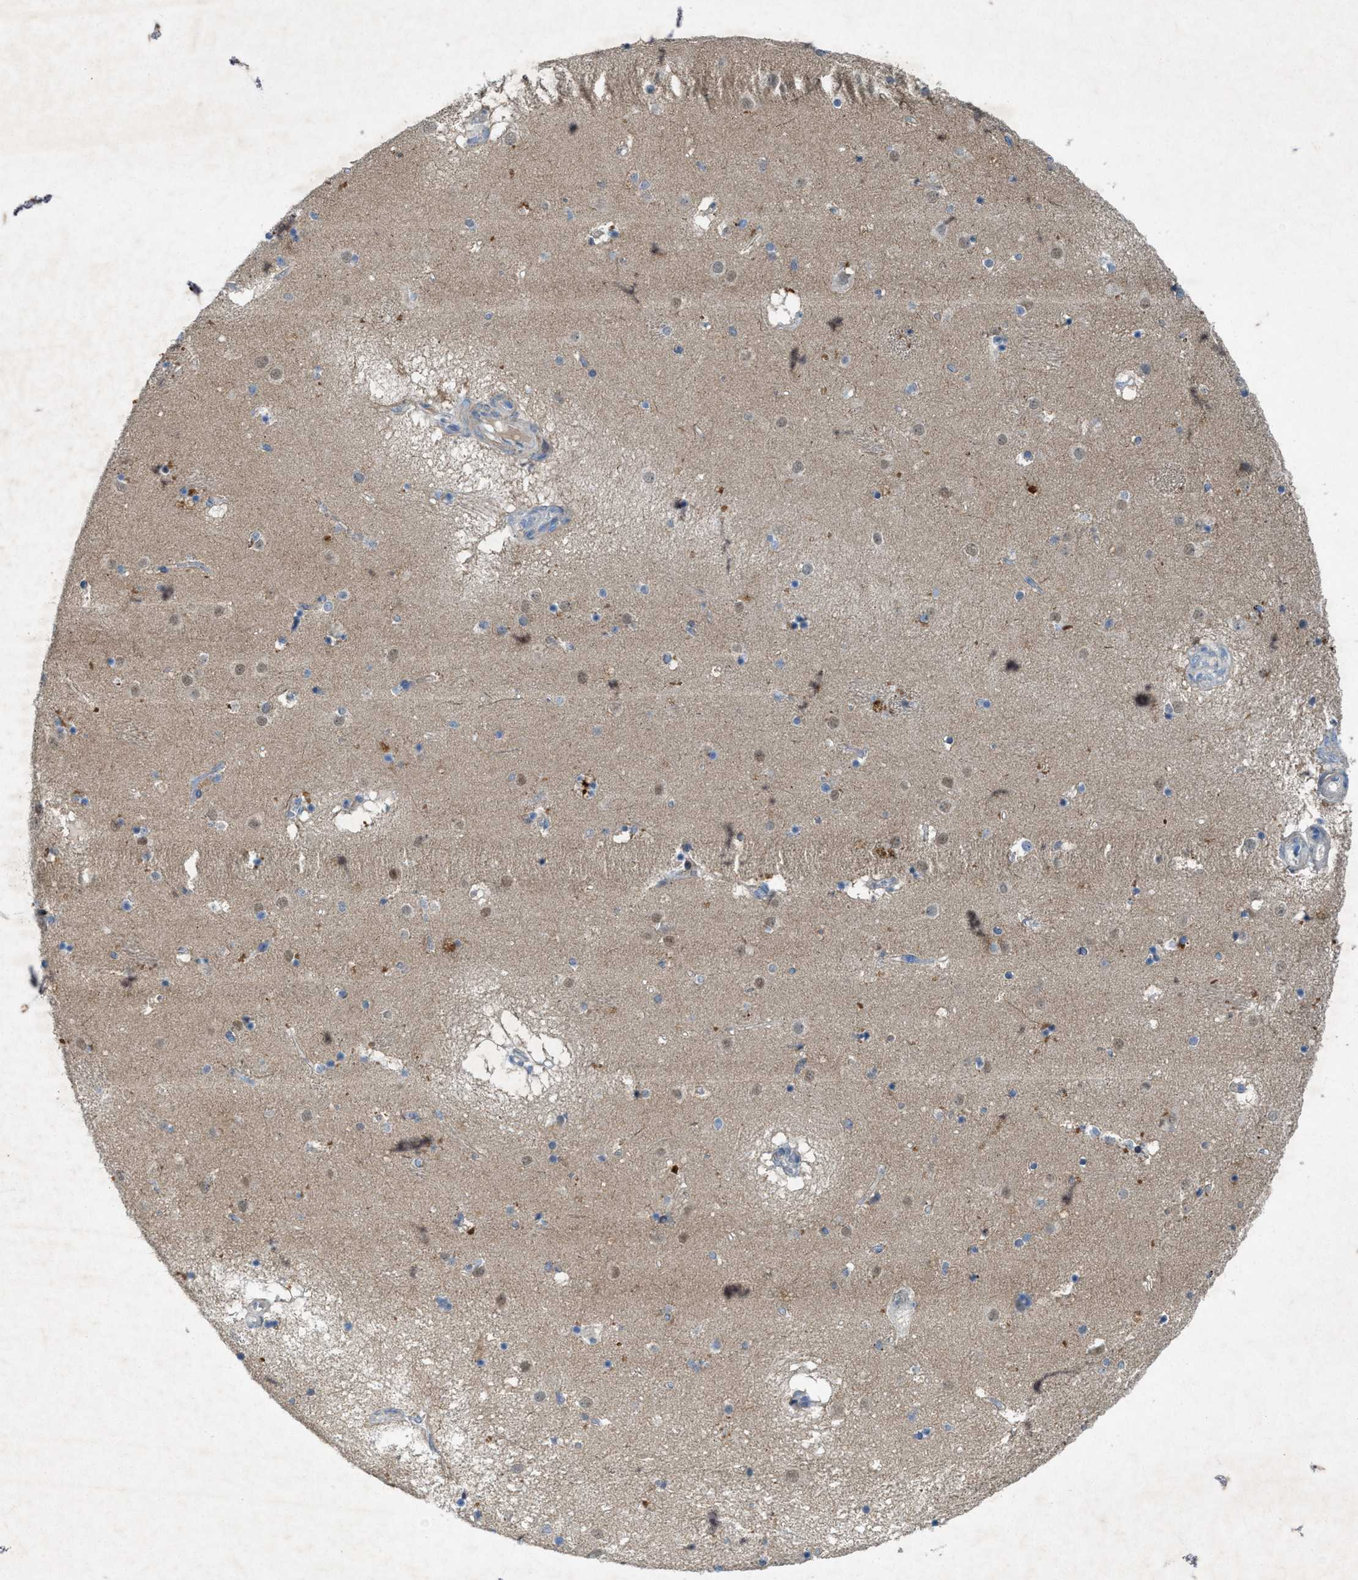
{"staining": {"intensity": "negative", "quantity": "none", "location": "none"}, "tissue": "caudate", "cell_type": "Glial cells", "image_type": "normal", "snomed": [{"axis": "morphology", "description": "Normal tissue, NOS"}, {"axis": "topography", "description": "Lateral ventricle wall"}], "caption": "A micrograph of human caudate is negative for staining in glial cells. (DAB (3,3'-diaminobenzidine) IHC with hematoxylin counter stain).", "gene": "URGCP", "patient": {"sex": "male", "age": 70}}